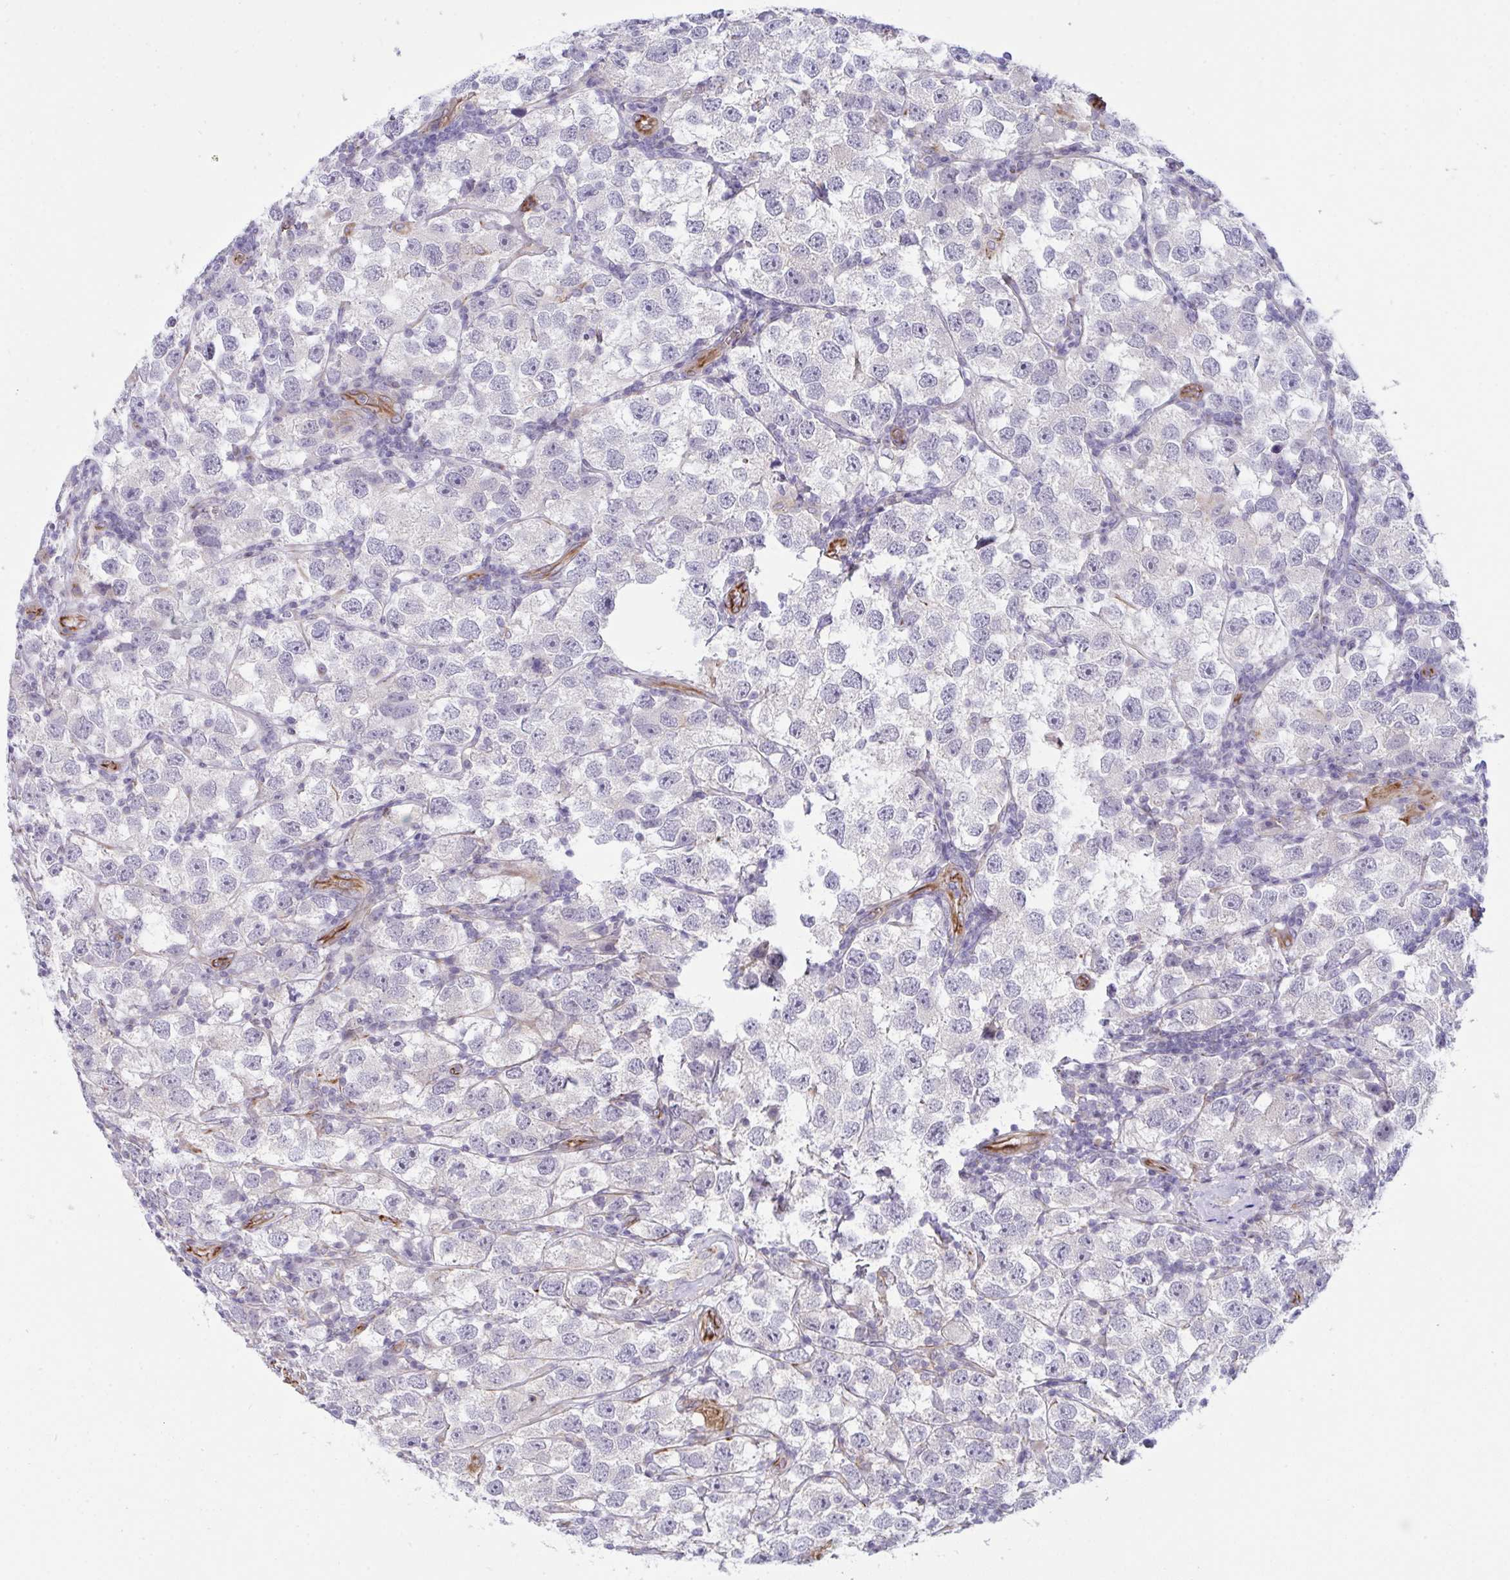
{"staining": {"intensity": "negative", "quantity": "none", "location": "none"}, "tissue": "testis cancer", "cell_type": "Tumor cells", "image_type": "cancer", "snomed": [{"axis": "morphology", "description": "Seminoma, NOS"}, {"axis": "topography", "description": "Testis"}], "caption": "Tumor cells are negative for protein expression in human seminoma (testis).", "gene": "DCBLD1", "patient": {"sex": "male", "age": 26}}